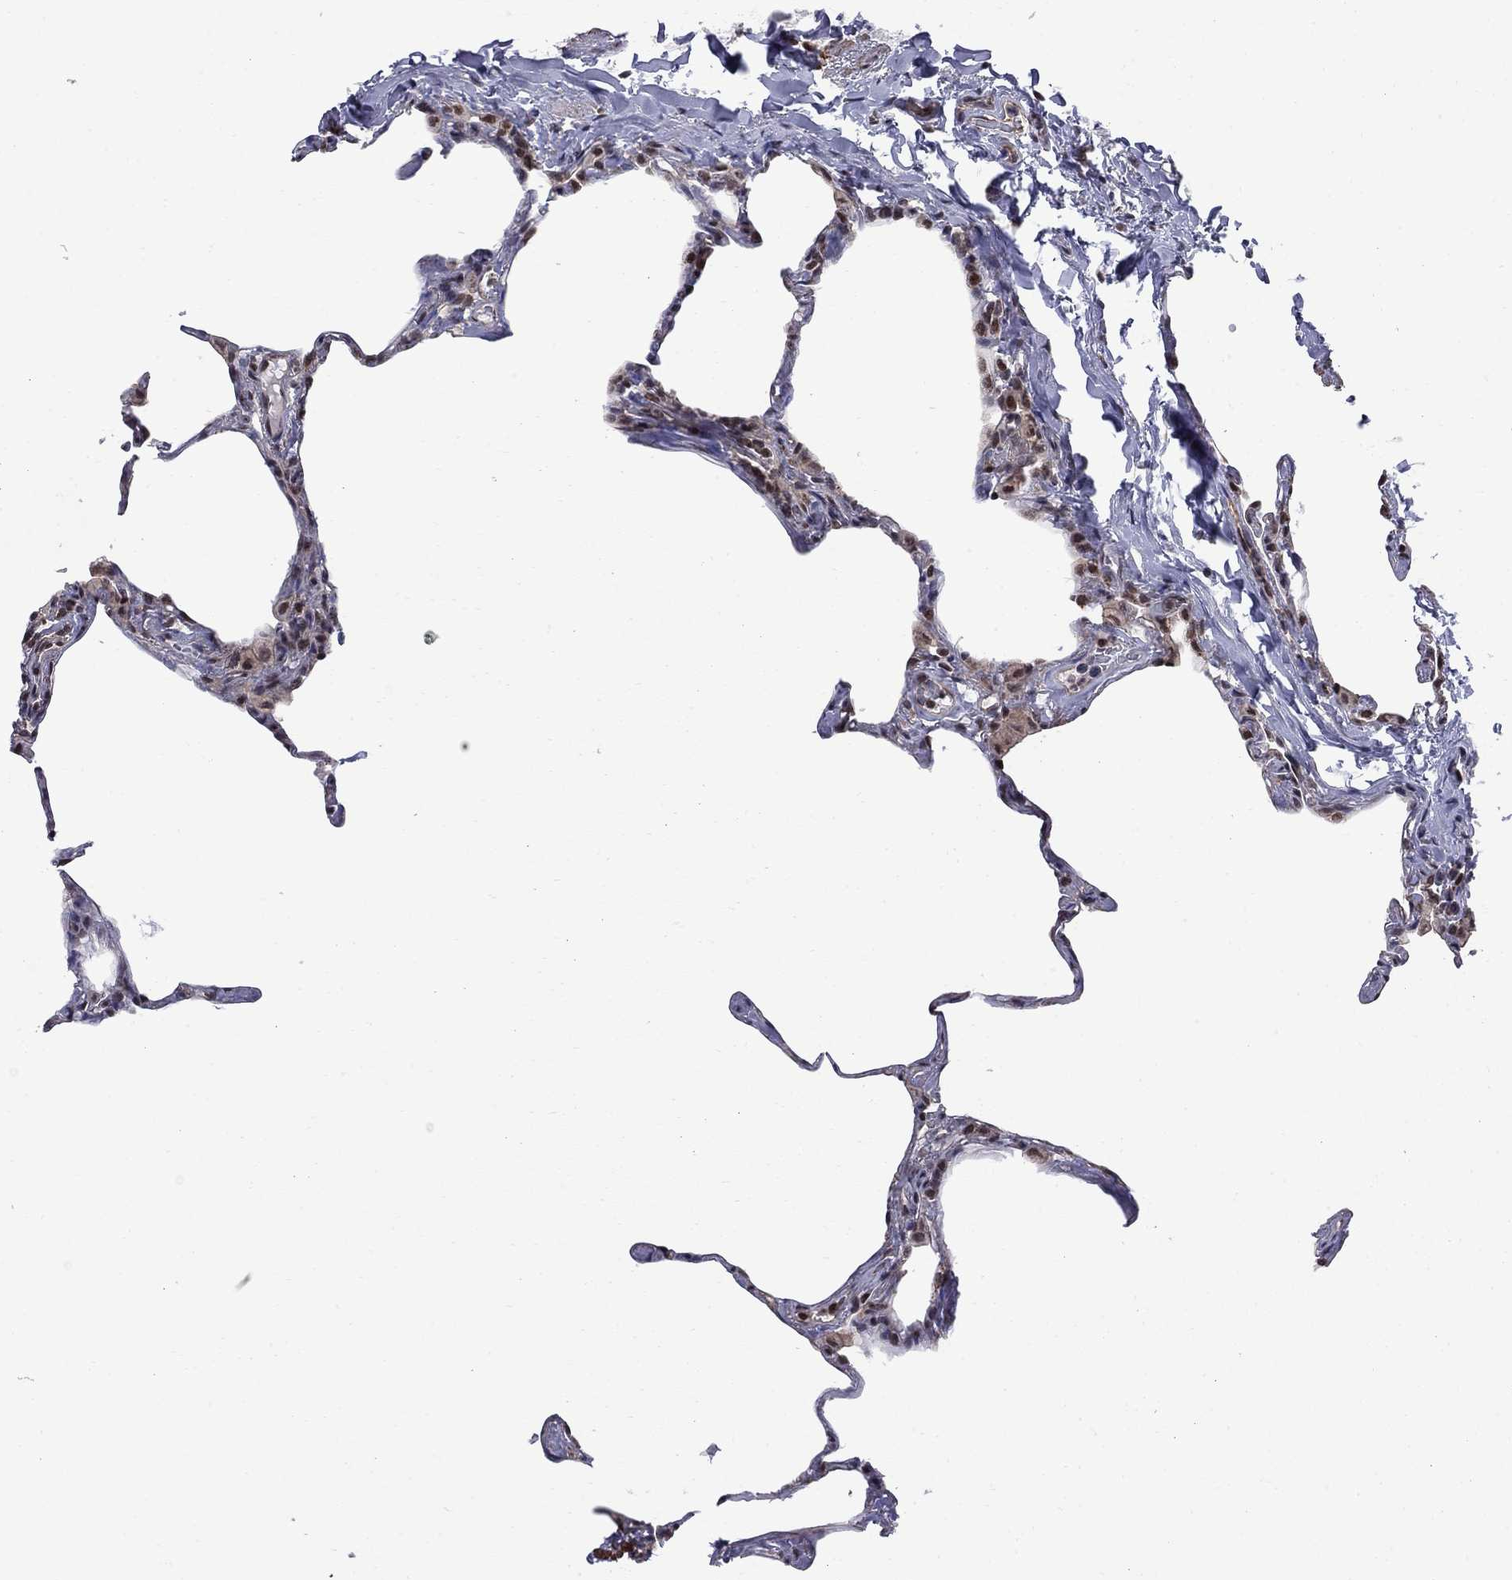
{"staining": {"intensity": "moderate", "quantity": "25%-75%", "location": "nuclear"}, "tissue": "lung", "cell_type": "Alveolar cells", "image_type": "normal", "snomed": [{"axis": "morphology", "description": "Normal tissue, NOS"}, {"axis": "topography", "description": "Lung"}], "caption": "There is medium levels of moderate nuclear positivity in alveolar cells of normal lung, as demonstrated by immunohistochemical staining (brown color).", "gene": "BRF1", "patient": {"sex": "male", "age": 65}}